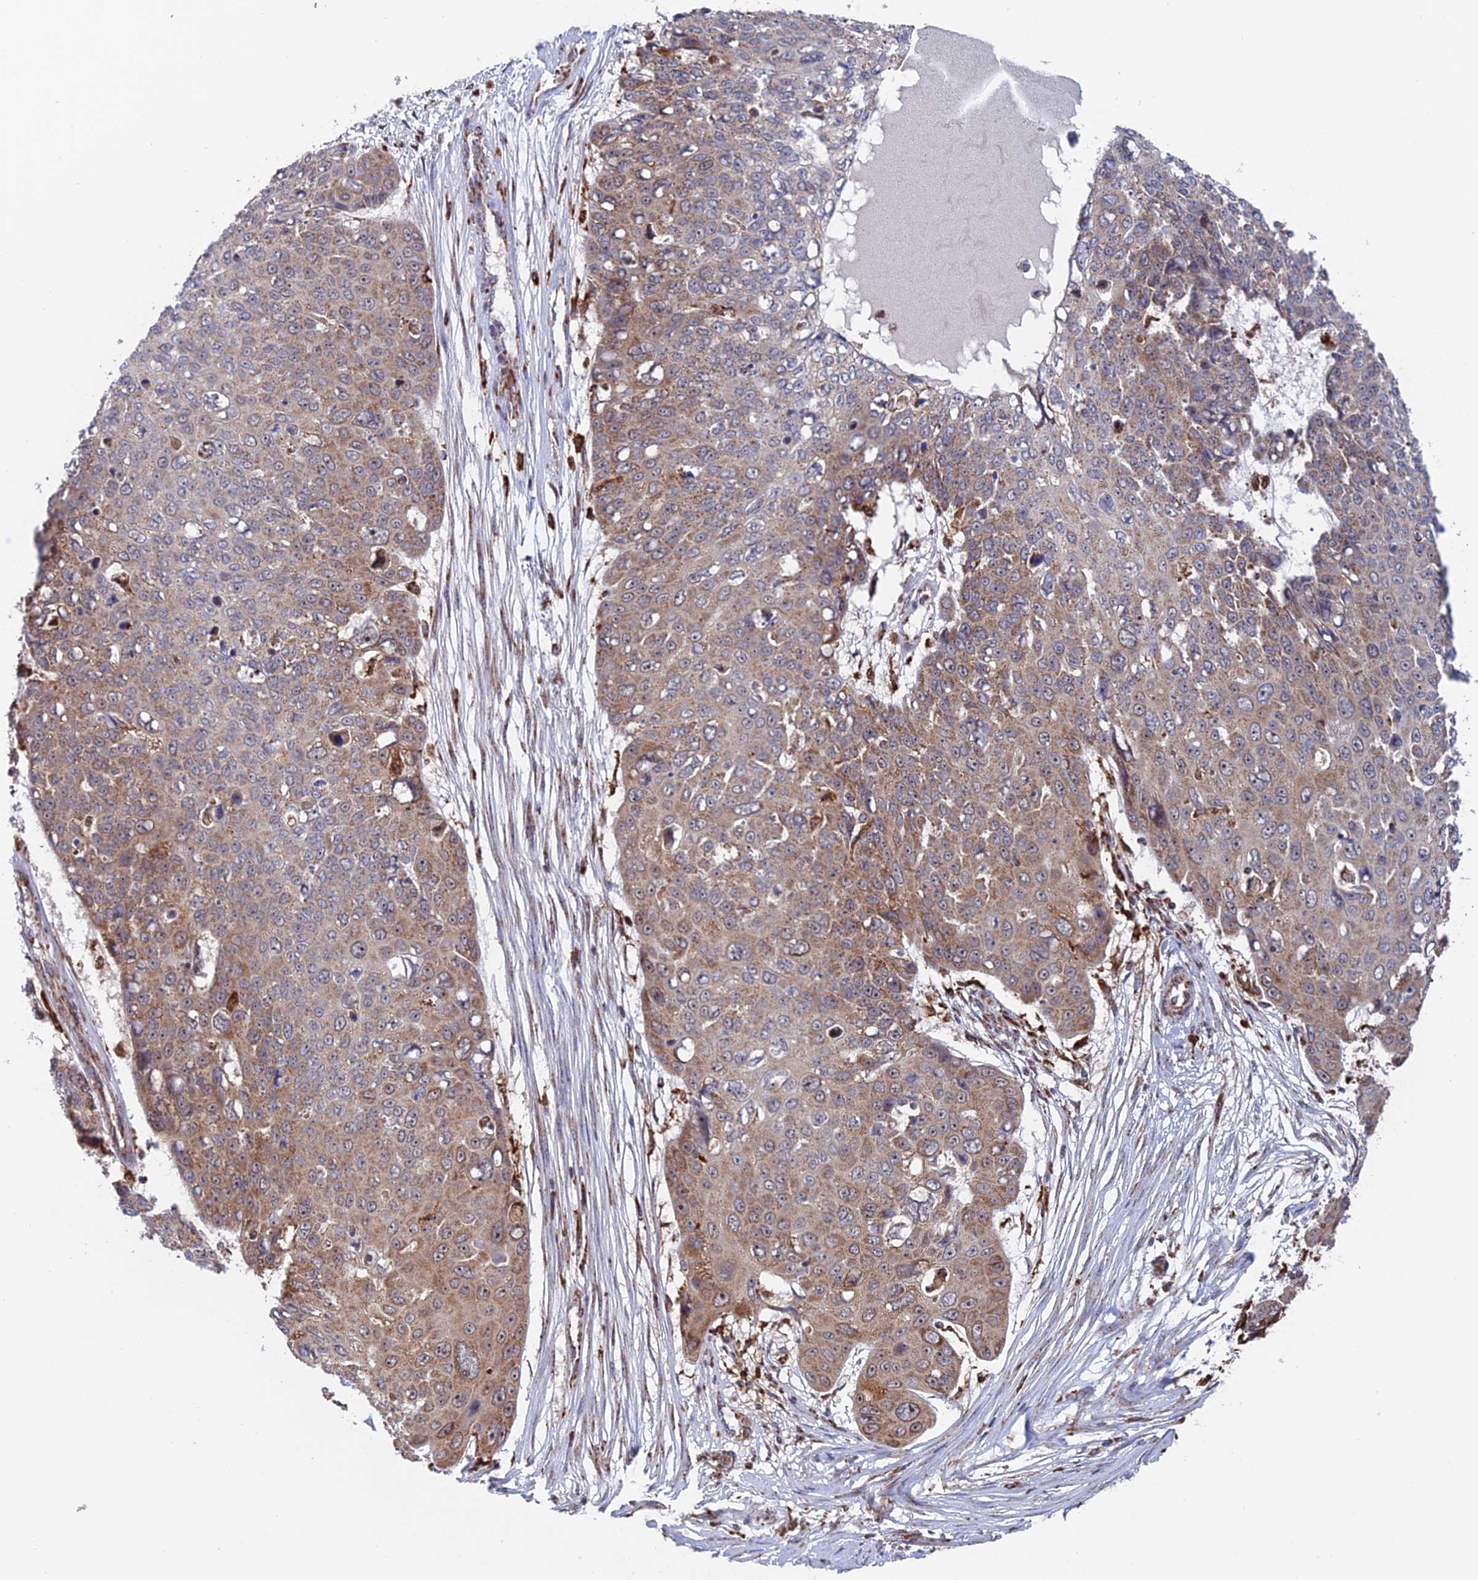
{"staining": {"intensity": "moderate", "quantity": "25%-75%", "location": "cytoplasmic/membranous"}, "tissue": "skin cancer", "cell_type": "Tumor cells", "image_type": "cancer", "snomed": [{"axis": "morphology", "description": "Squamous cell carcinoma, NOS"}, {"axis": "topography", "description": "Skin"}], "caption": "IHC of skin squamous cell carcinoma demonstrates medium levels of moderate cytoplasmic/membranous positivity in about 25%-75% of tumor cells.", "gene": "DTYMK", "patient": {"sex": "male", "age": 71}}